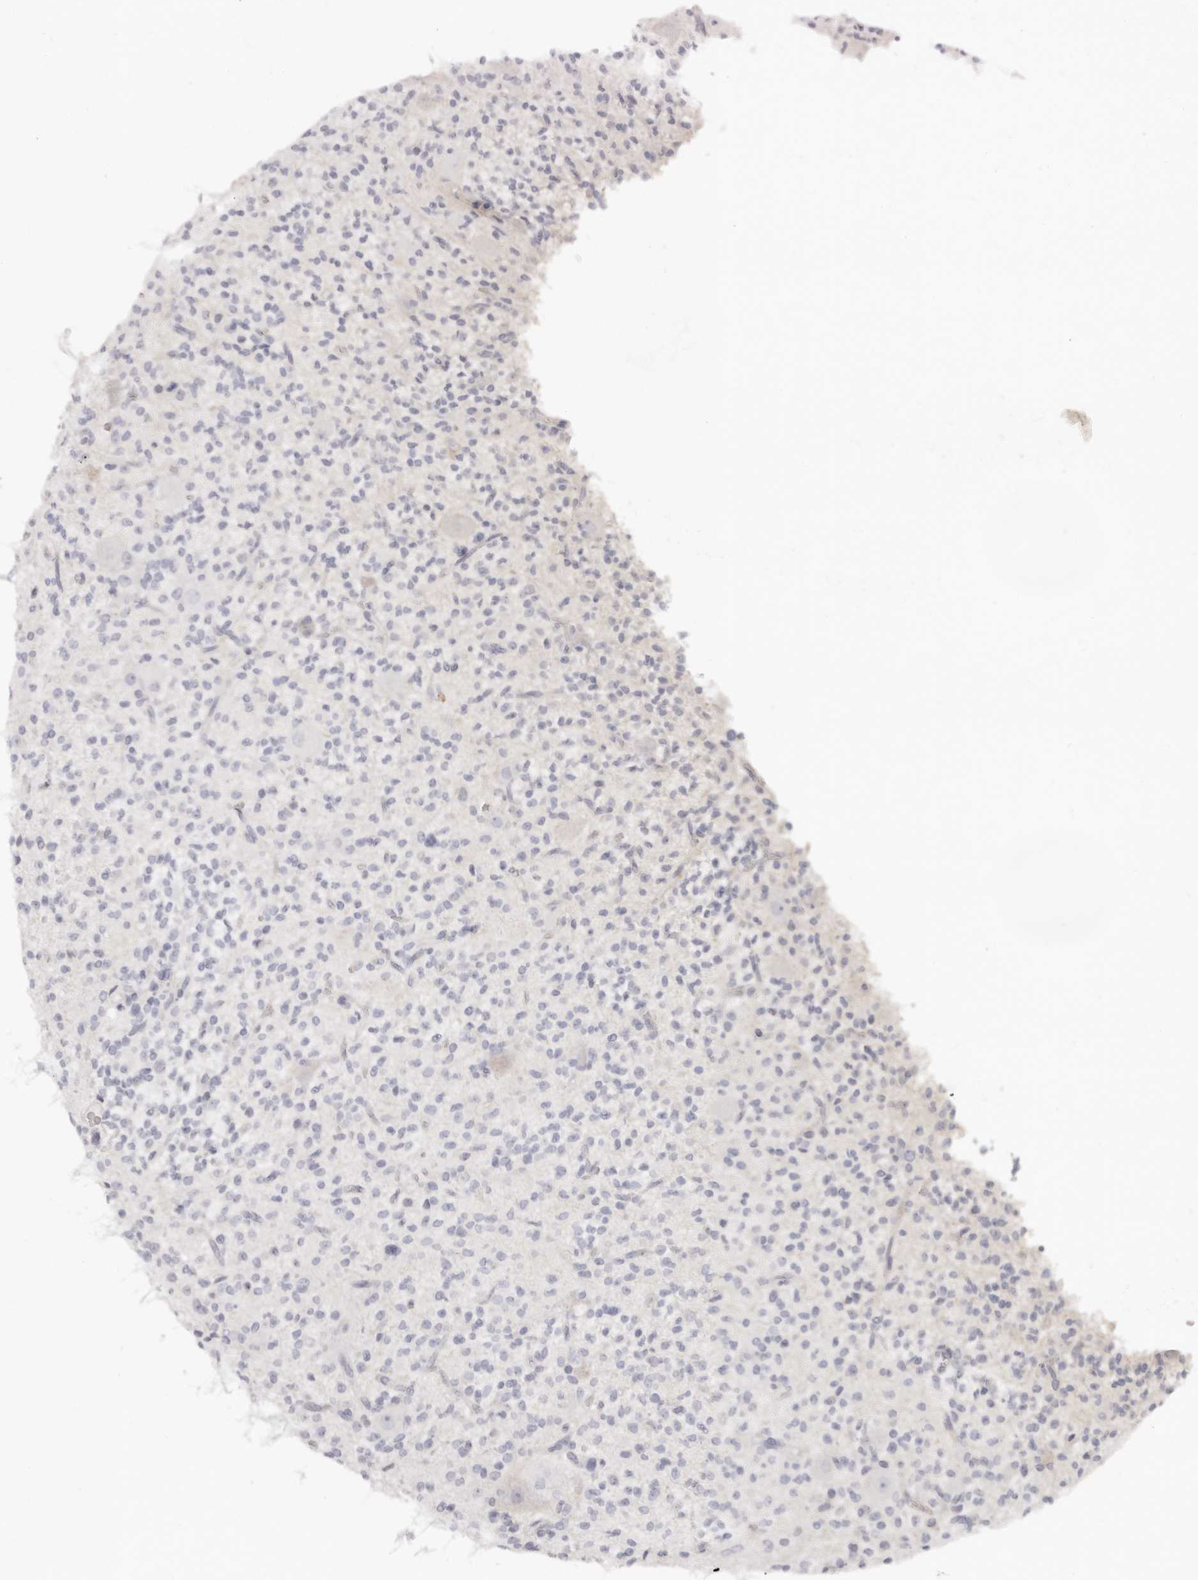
{"staining": {"intensity": "negative", "quantity": "none", "location": "none"}, "tissue": "glioma", "cell_type": "Tumor cells", "image_type": "cancer", "snomed": [{"axis": "morphology", "description": "Glioma, malignant, High grade"}, {"axis": "topography", "description": "Brain"}], "caption": "A high-resolution micrograph shows immunohistochemistry staining of malignant glioma (high-grade), which reveals no significant staining in tumor cells. The staining is performed using DAB brown chromogen with nuclei counter-stained in using hematoxylin.", "gene": "RXFP1", "patient": {"sex": "male", "age": 34}}